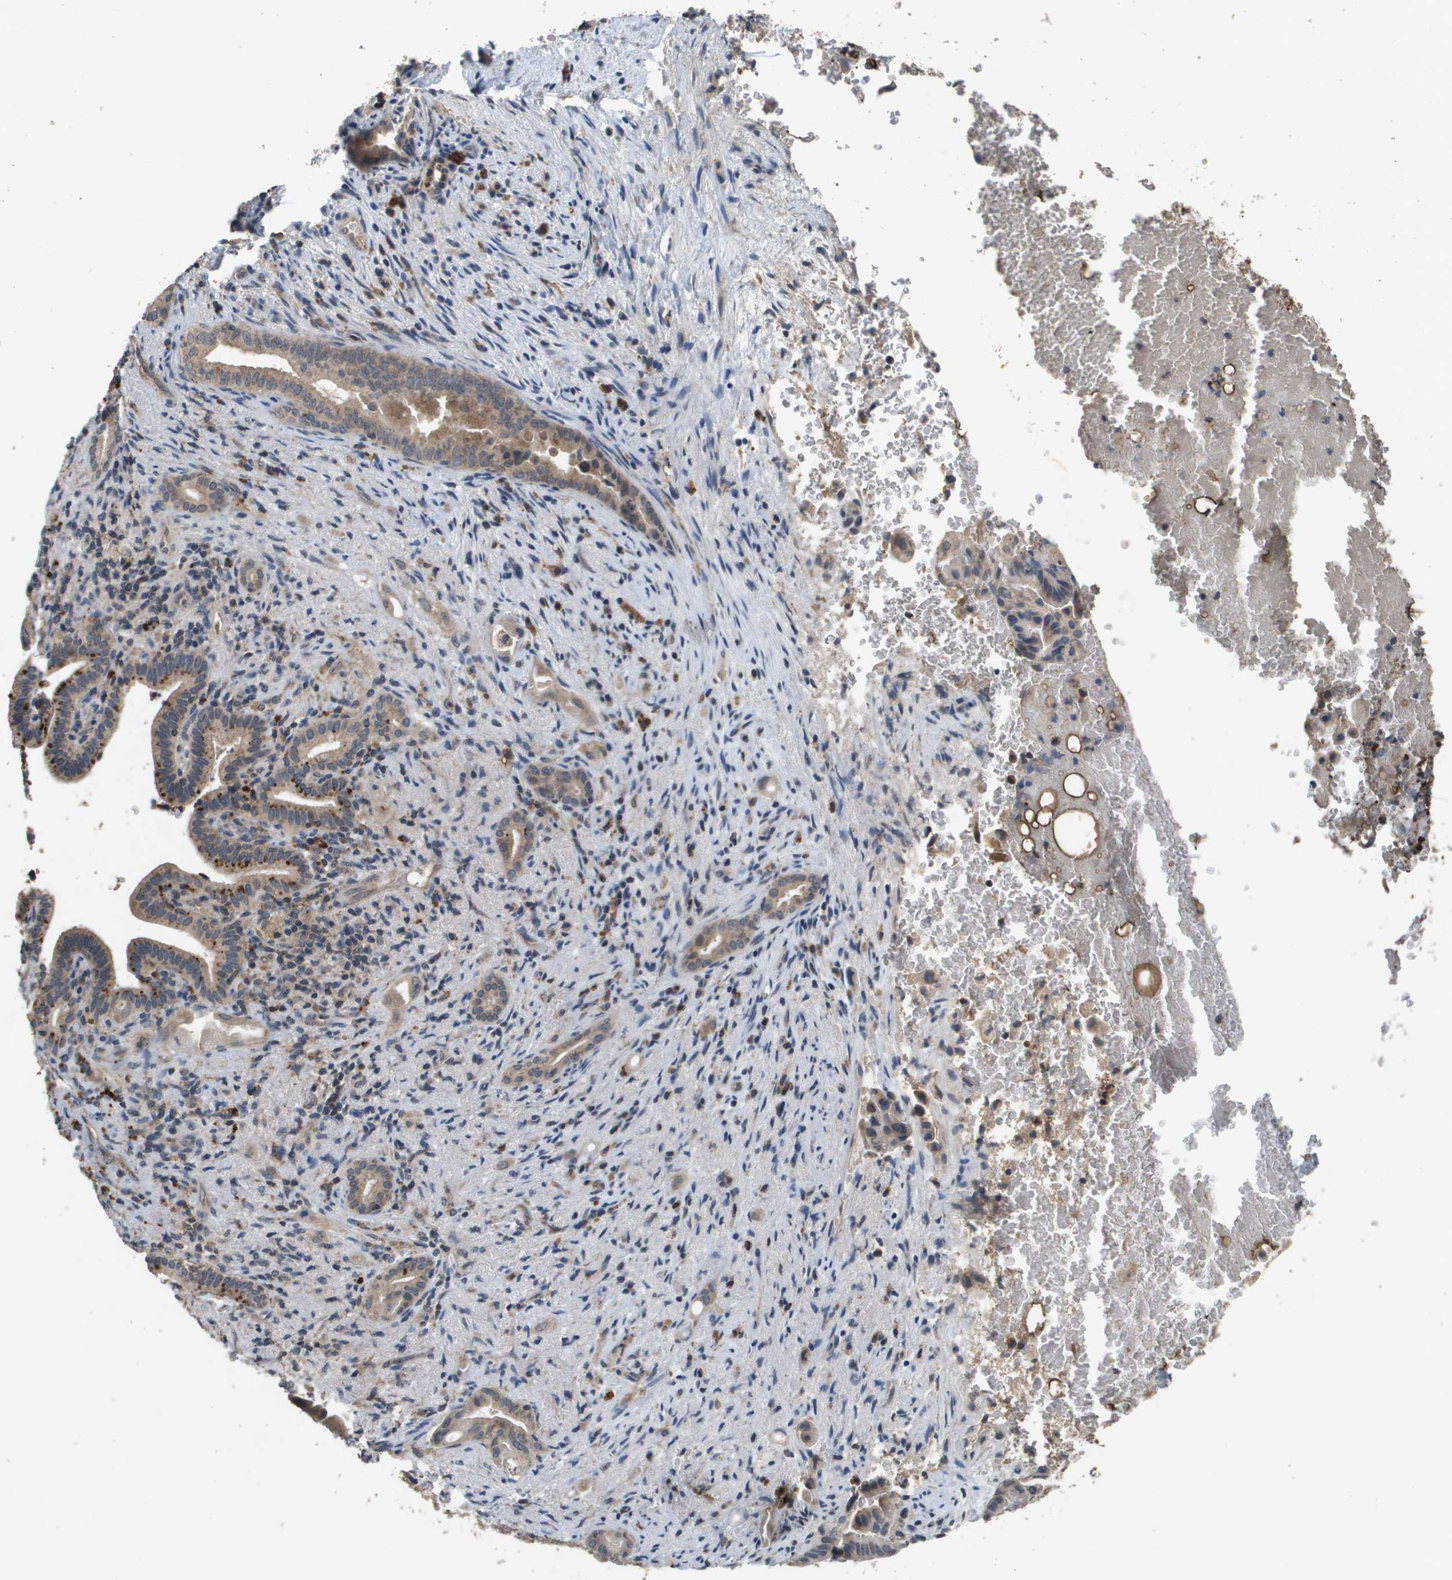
{"staining": {"intensity": "moderate", "quantity": "25%-75%", "location": "cytoplasmic/membranous"}, "tissue": "liver cancer", "cell_type": "Tumor cells", "image_type": "cancer", "snomed": [{"axis": "morphology", "description": "Cholangiocarcinoma"}, {"axis": "topography", "description": "Liver"}], "caption": "Protein staining displays moderate cytoplasmic/membranous staining in about 25%-75% of tumor cells in liver cancer.", "gene": "PROC", "patient": {"sex": "female", "age": 68}}